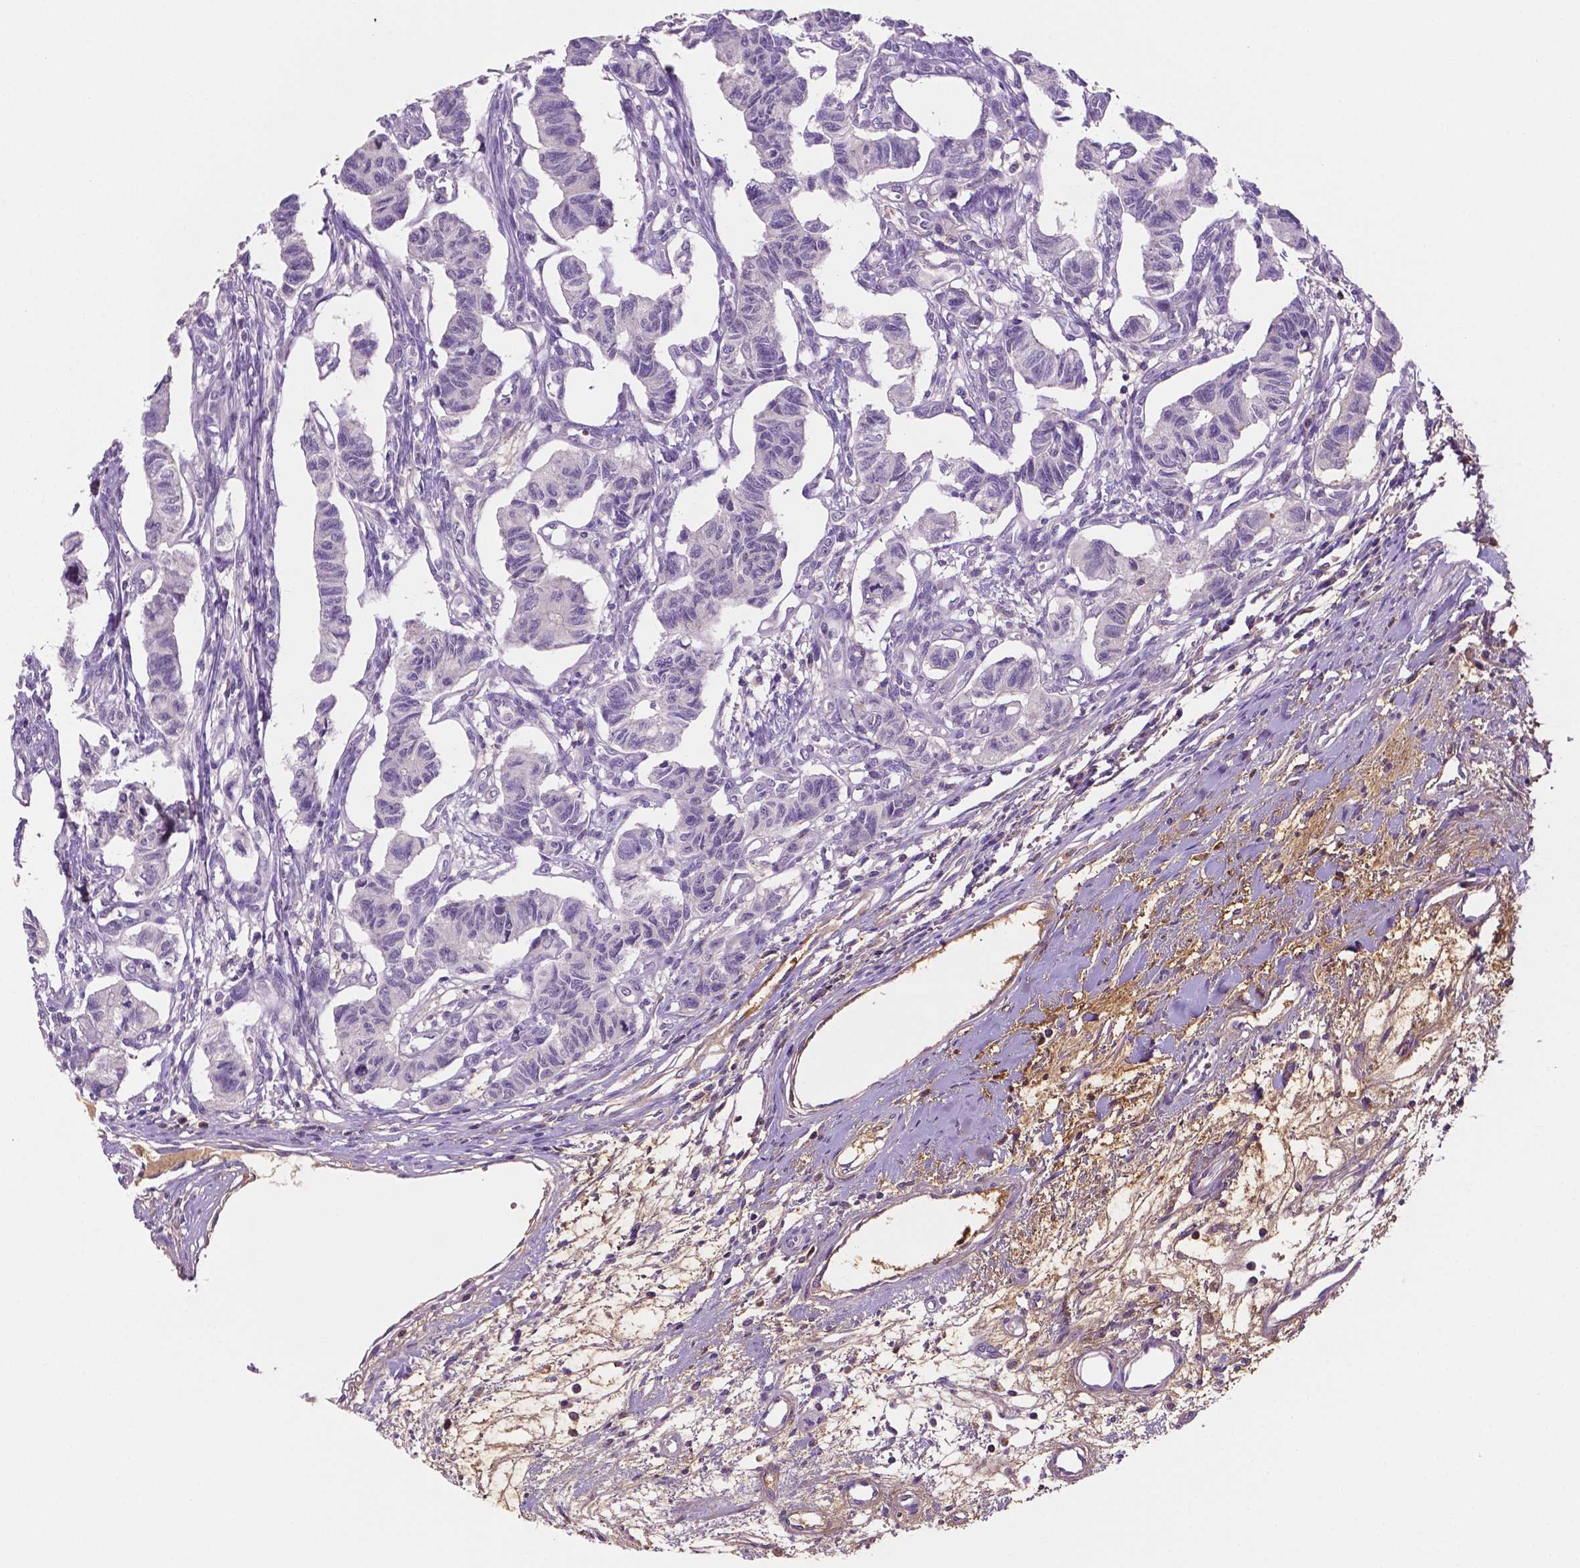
{"staining": {"intensity": "negative", "quantity": "none", "location": "none"}, "tissue": "carcinoid", "cell_type": "Tumor cells", "image_type": "cancer", "snomed": [{"axis": "morphology", "description": "Carcinoid, malignant, NOS"}, {"axis": "topography", "description": "Kidney"}], "caption": "Immunohistochemistry photomicrograph of neoplastic tissue: carcinoid stained with DAB (3,3'-diaminobenzidine) reveals no significant protein expression in tumor cells.", "gene": "FBLN1", "patient": {"sex": "female", "age": 41}}